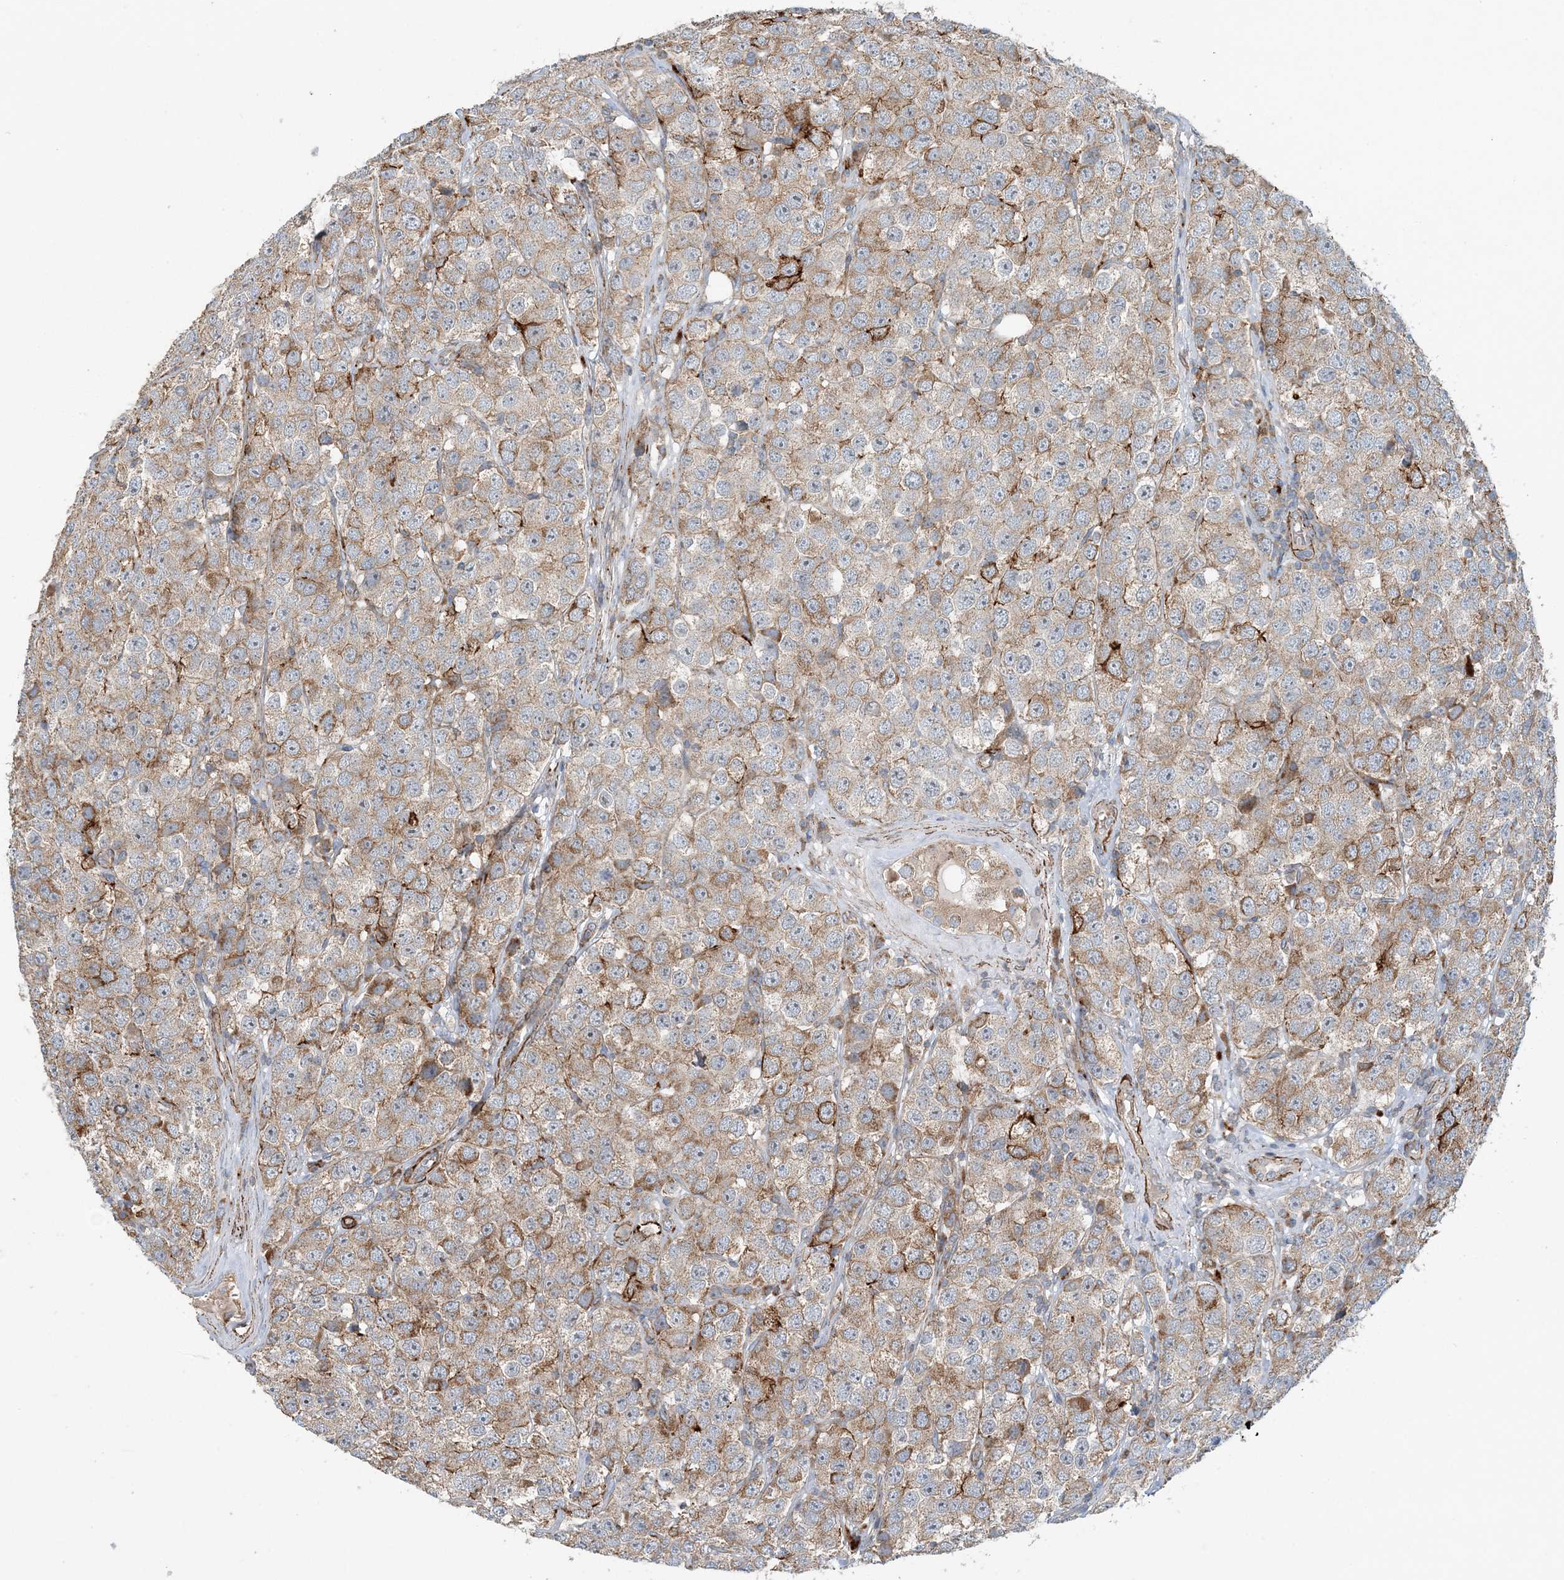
{"staining": {"intensity": "weak", "quantity": ">75%", "location": "cytoplasmic/membranous"}, "tissue": "testis cancer", "cell_type": "Tumor cells", "image_type": "cancer", "snomed": [{"axis": "morphology", "description": "Seminoma, NOS"}, {"axis": "topography", "description": "Testis"}], "caption": "An image of testis seminoma stained for a protein exhibits weak cytoplasmic/membranous brown staining in tumor cells.", "gene": "TTI1", "patient": {"sex": "male", "age": 28}}